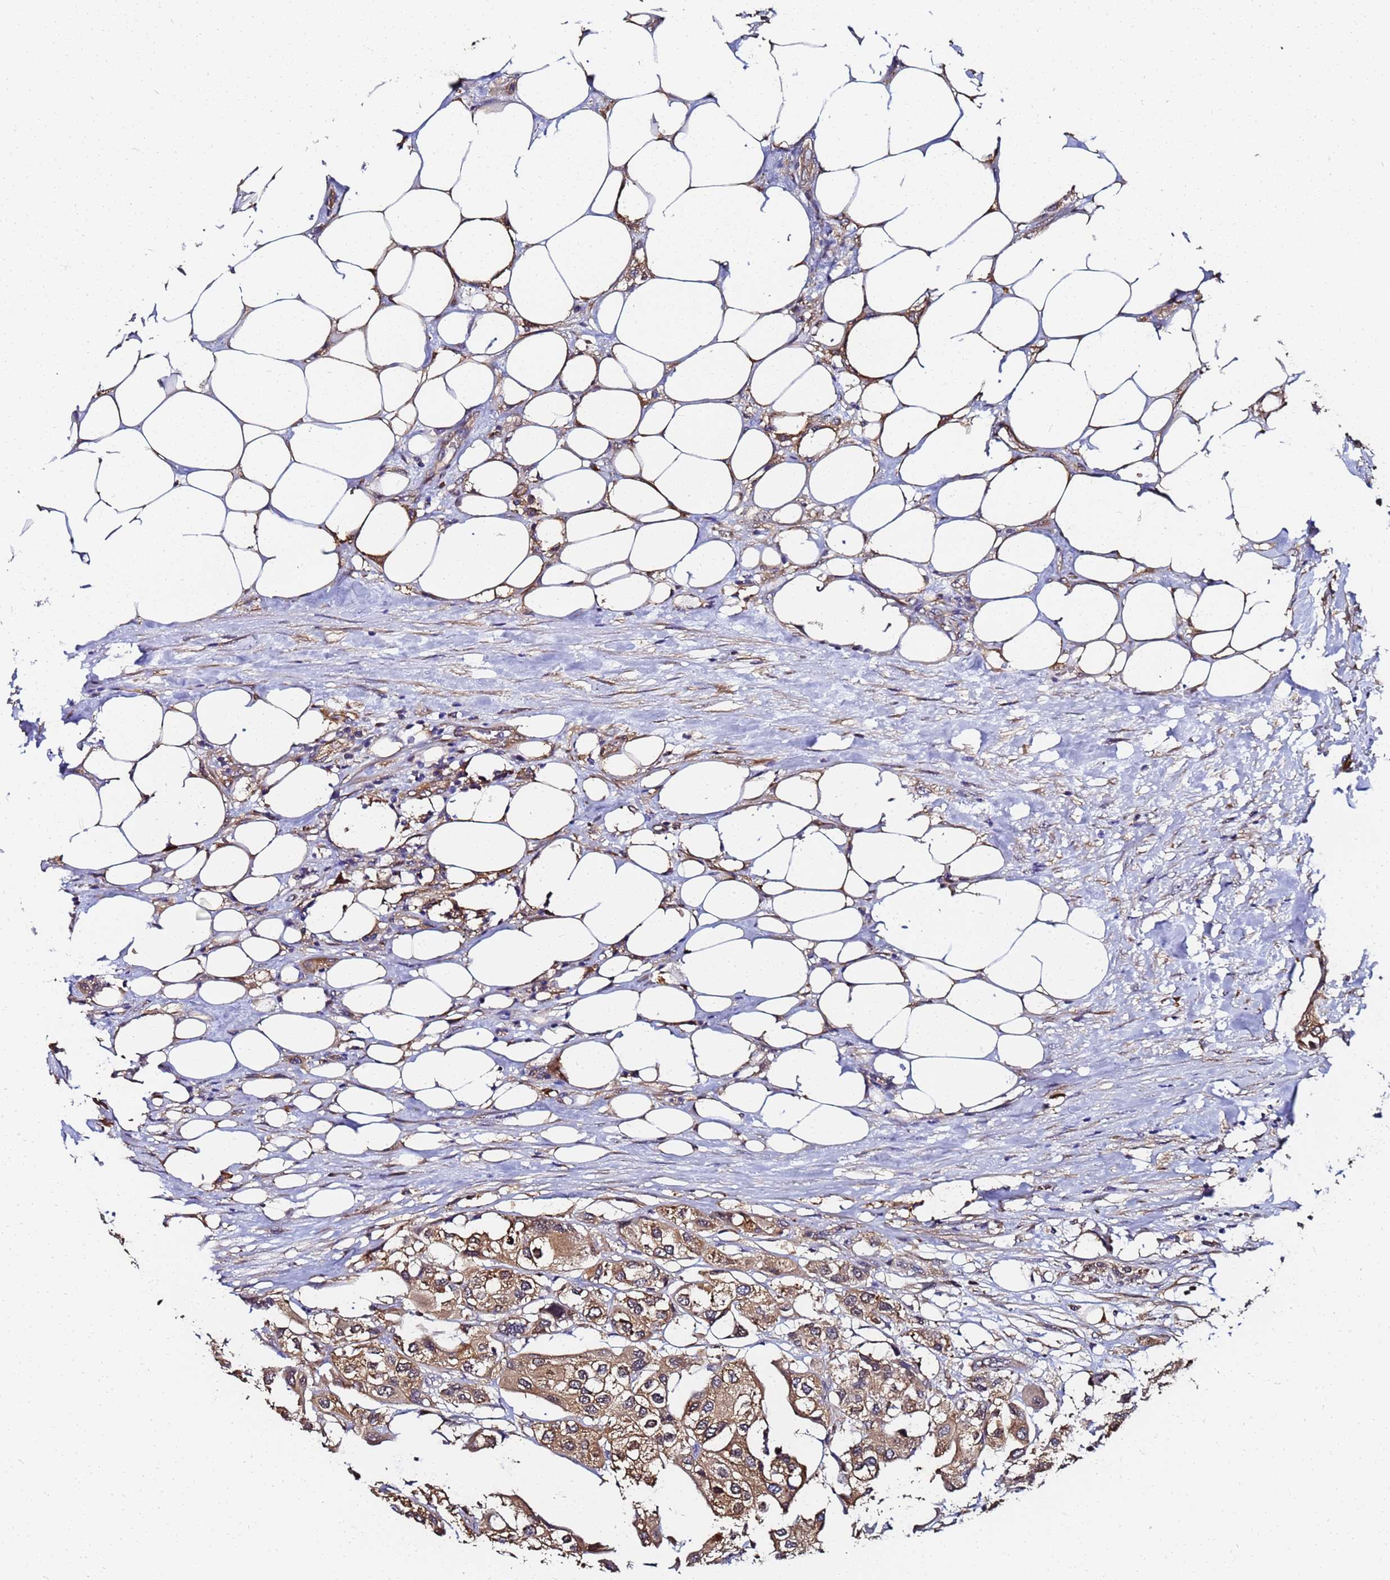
{"staining": {"intensity": "moderate", "quantity": ">75%", "location": "cytoplasmic/membranous"}, "tissue": "urothelial cancer", "cell_type": "Tumor cells", "image_type": "cancer", "snomed": [{"axis": "morphology", "description": "Urothelial carcinoma, High grade"}, {"axis": "topography", "description": "Urinary bladder"}], "caption": "Urothelial carcinoma (high-grade) was stained to show a protein in brown. There is medium levels of moderate cytoplasmic/membranous staining in approximately >75% of tumor cells.", "gene": "NME1-NME2", "patient": {"sex": "male", "age": 64}}